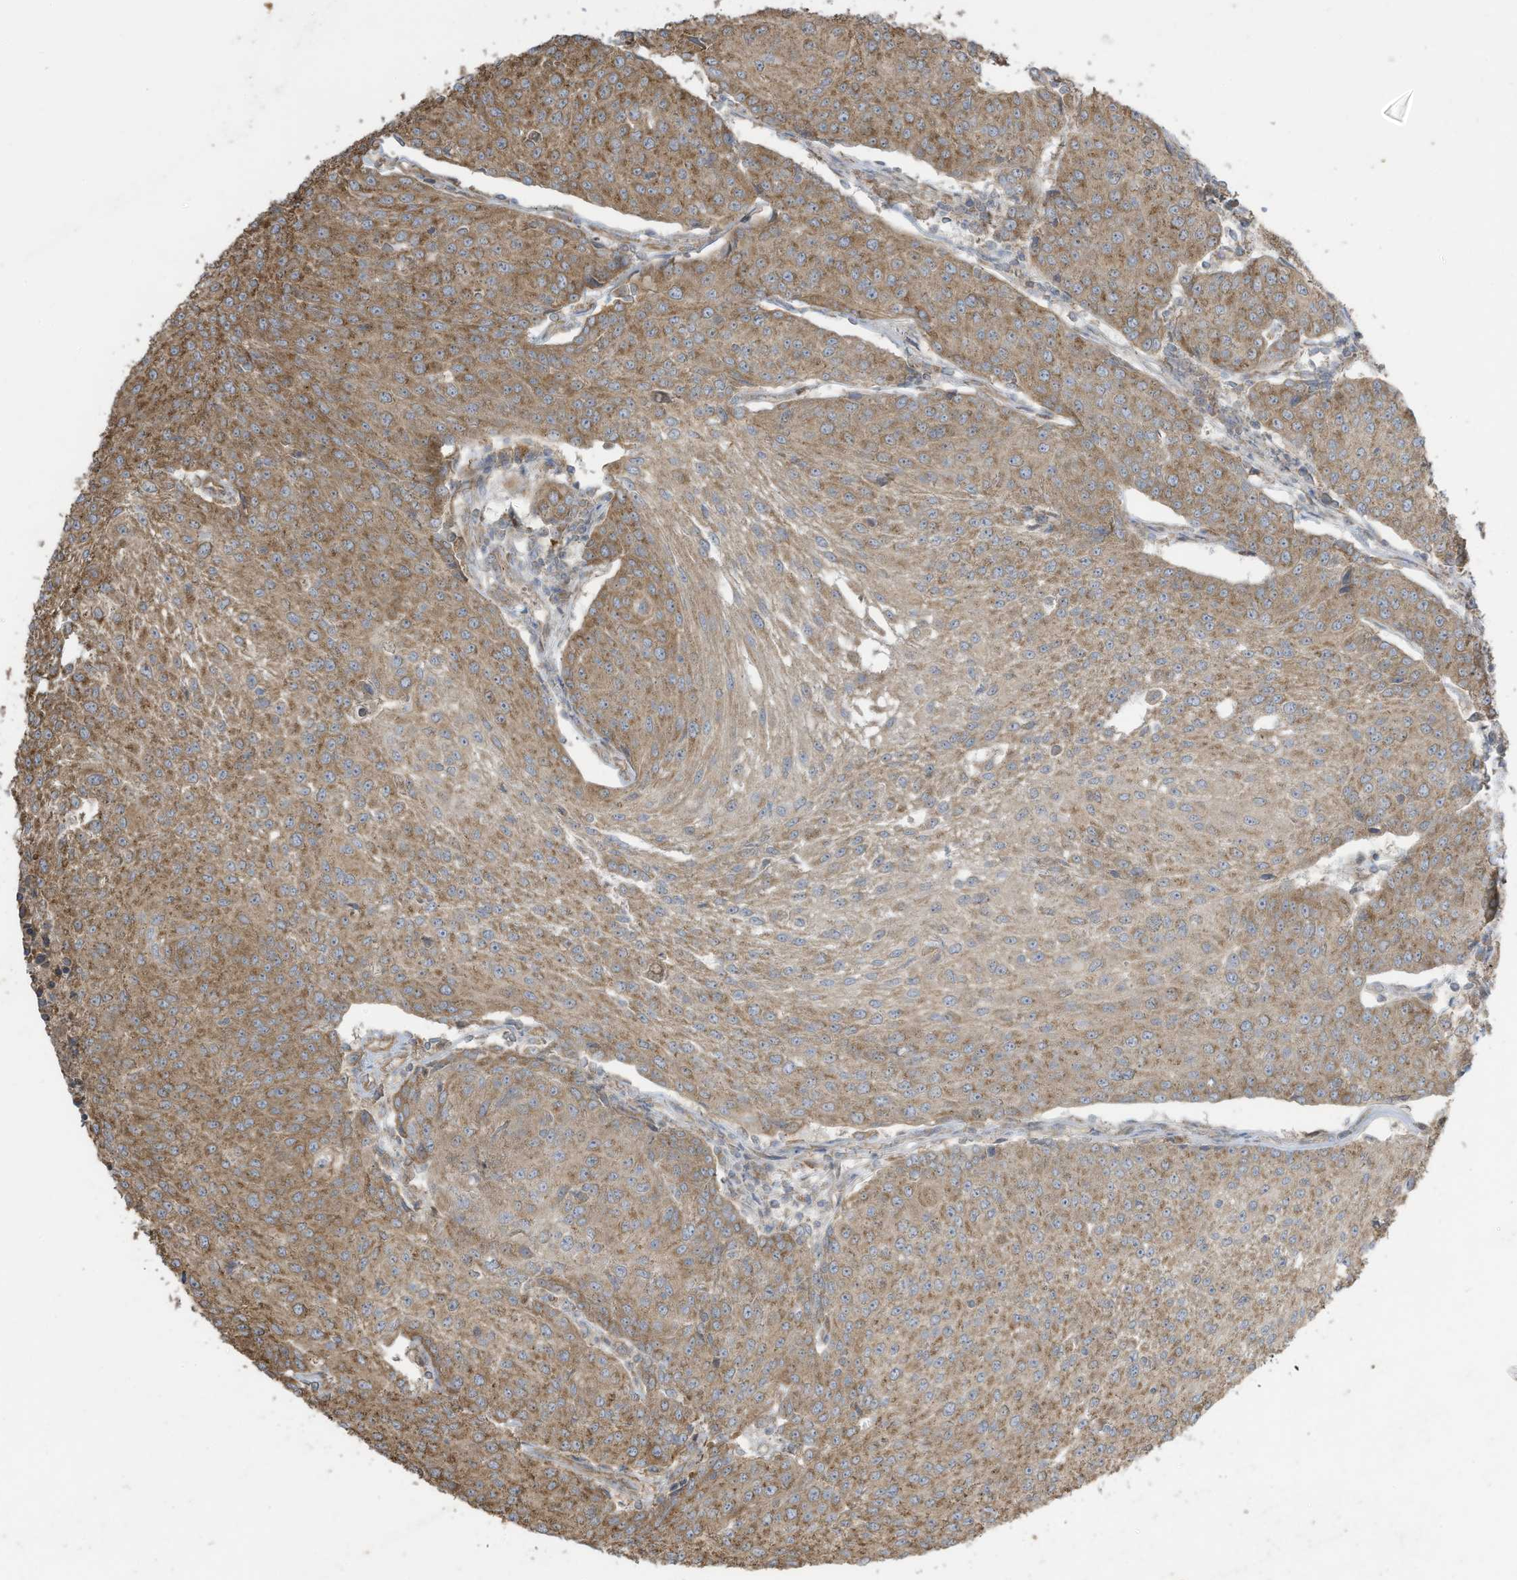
{"staining": {"intensity": "moderate", "quantity": "25%-75%", "location": "cytoplasmic/membranous"}, "tissue": "urothelial cancer", "cell_type": "Tumor cells", "image_type": "cancer", "snomed": [{"axis": "morphology", "description": "Urothelial carcinoma, High grade"}, {"axis": "topography", "description": "Urinary bladder"}], "caption": "A high-resolution image shows immunohistochemistry (IHC) staining of urothelial cancer, which shows moderate cytoplasmic/membranous expression in about 25%-75% of tumor cells.", "gene": "CGAS", "patient": {"sex": "female", "age": 85}}